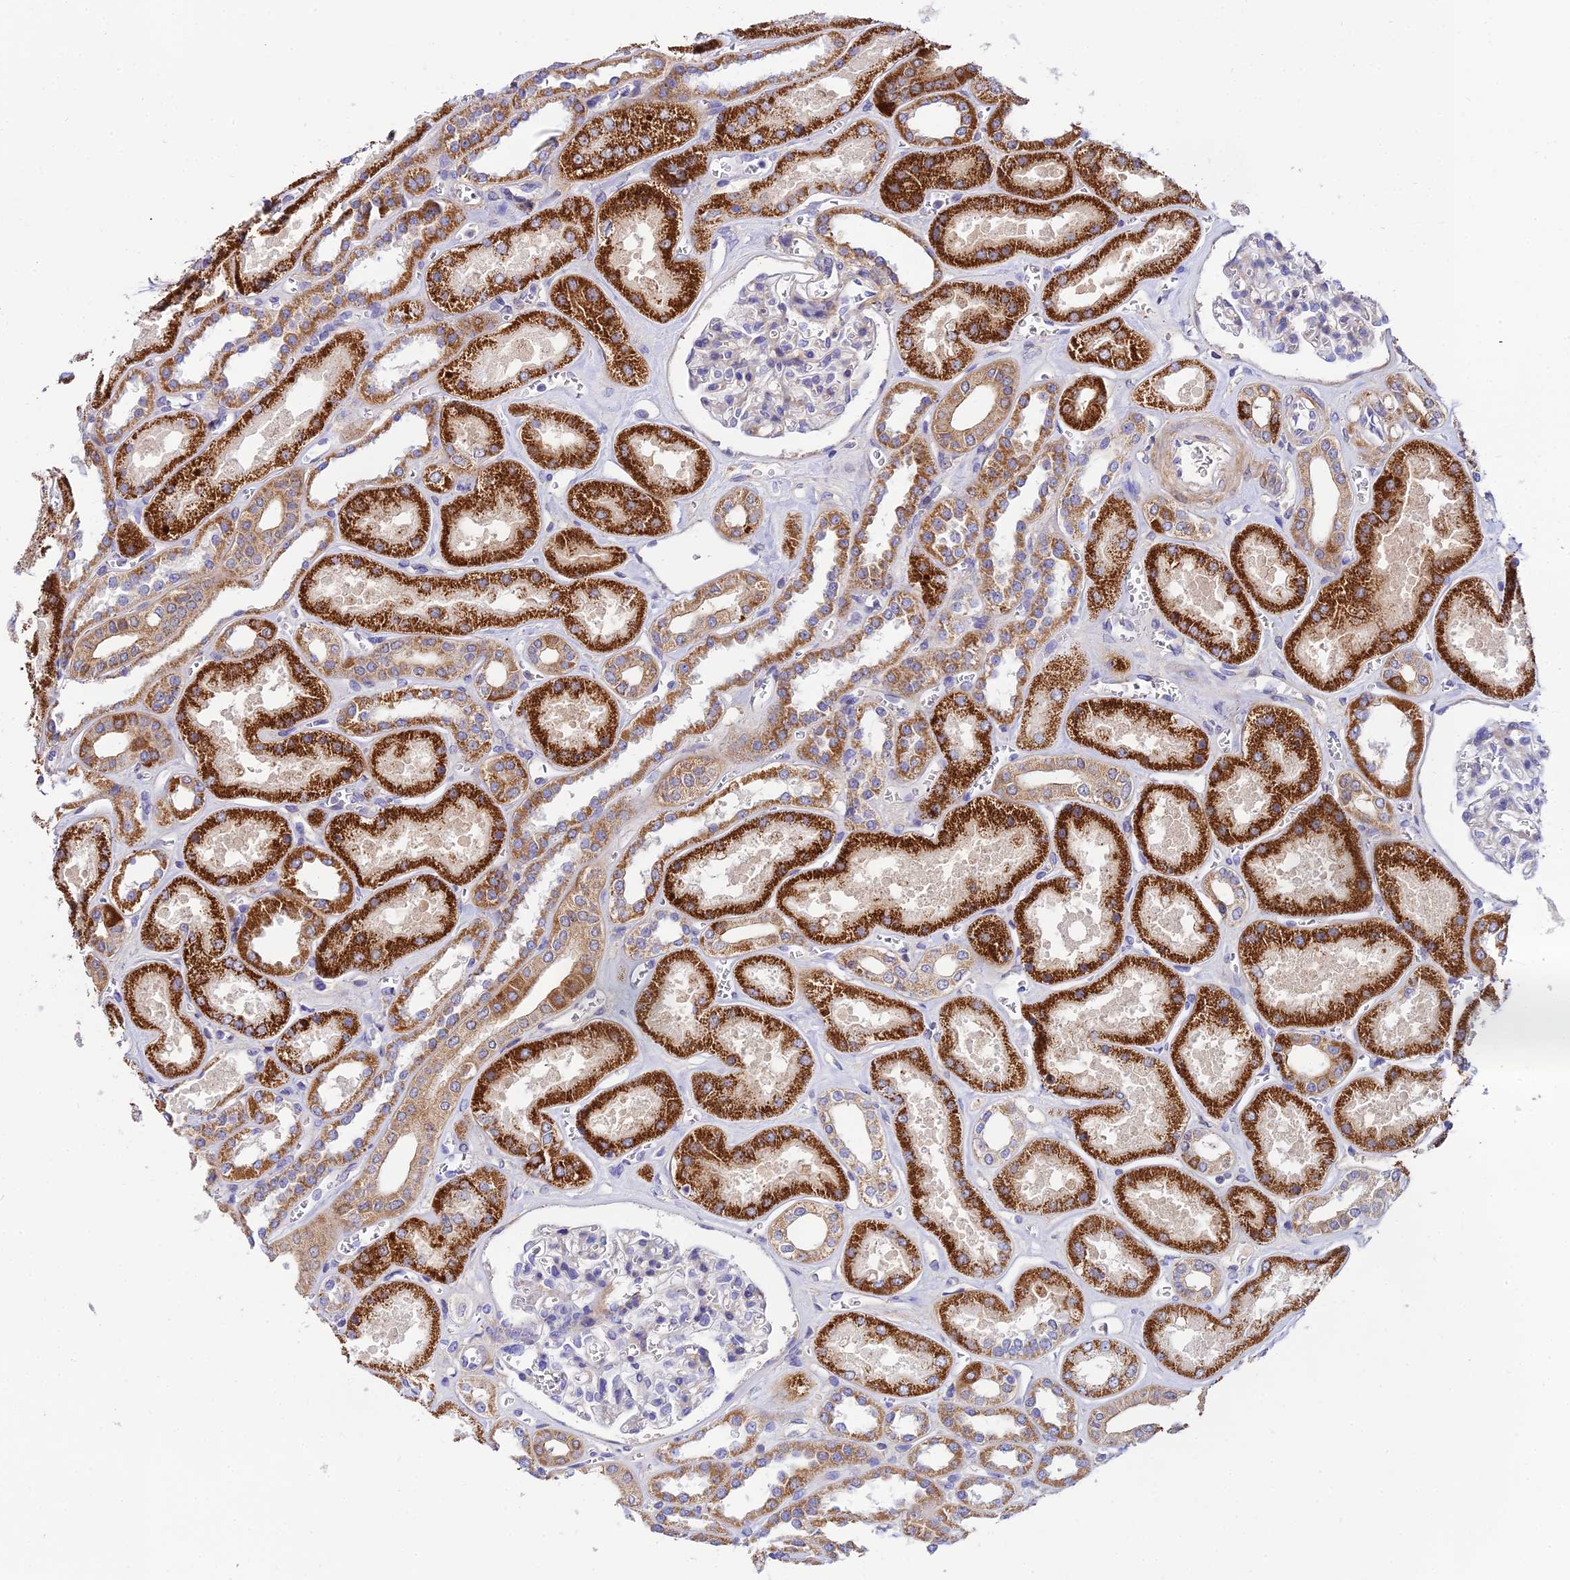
{"staining": {"intensity": "weak", "quantity": "<25%", "location": "cytoplasmic/membranous"}, "tissue": "kidney", "cell_type": "Cells in glomeruli", "image_type": "normal", "snomed": [{"axis": "morphology", "description": "Normal tissue, NOS"}, {"axis": "morphology", "description": "Adenocarcinoma, NOS"}, {"axis": "topography", "description": "Kidney"}], "caption": "An immunohistochemistry (IHC) histopathology image of normal kidney is shown. There is no staining in cells in glomeruli of kidney. (Immunohistochemistry (ihc), brightfield microscopy, high magnification).", "gene": "ACOT1", "patient": {"sex": "female", "age": 68}}